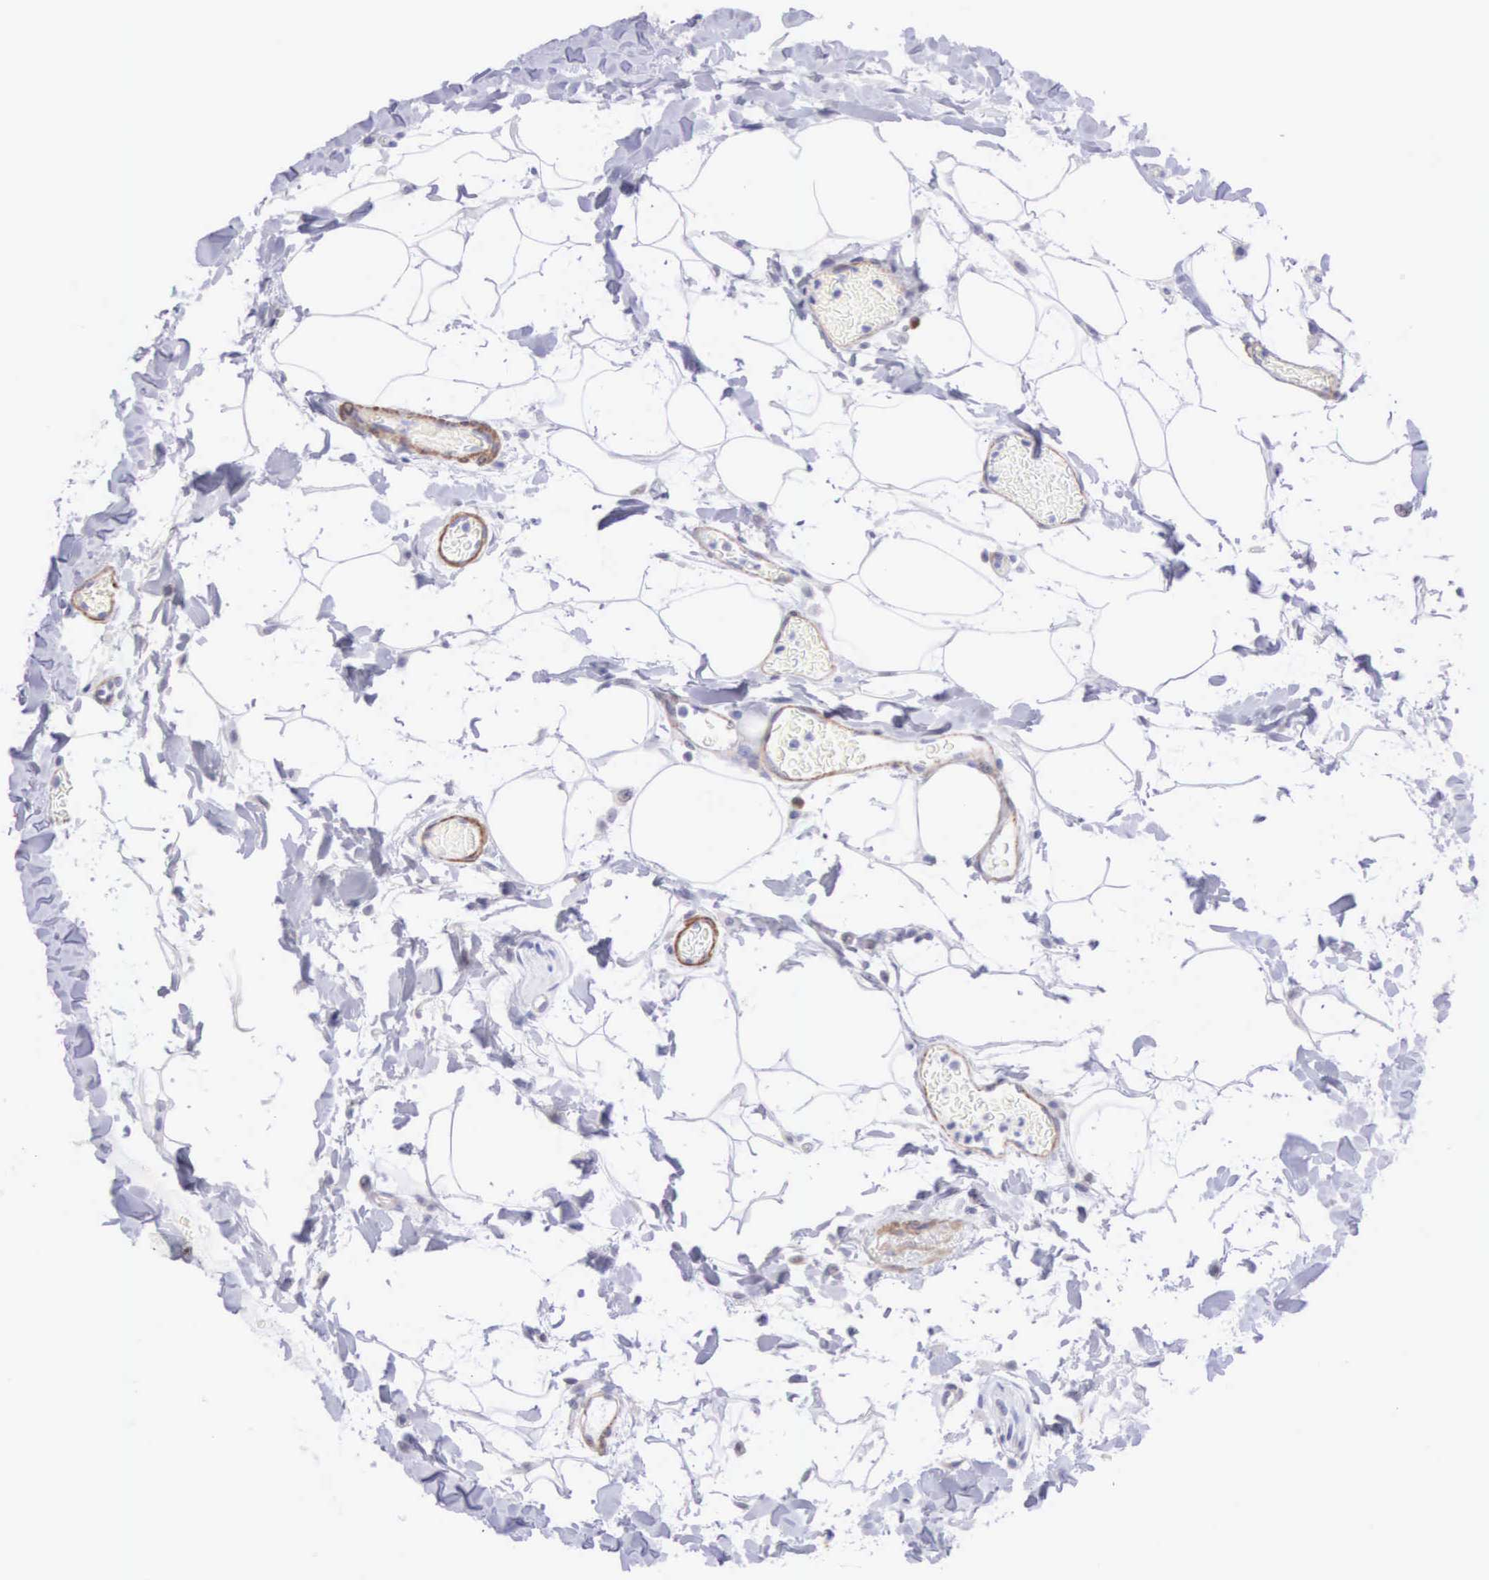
{"staining": {"intensity": "weak", "quantity": "25%-75%", "location": "cytoplasmic/membranous"}, "tissue": "stomach", "cell_type": "Glandular cells", "image_type": "normal", "snomed": [{"axis": "morphology", "description": "Normal tissue, NOS"}, {"axis": "topography", "description": "Stomach, lower"}], "caption": "Glandular cells show low levels of weak cytoplasmic/membranous expression in about 25%-75% of cells in unremarkable stomach.", "gene": "ARFGAP3", "patient": {"sex": "male", "age": 58}}